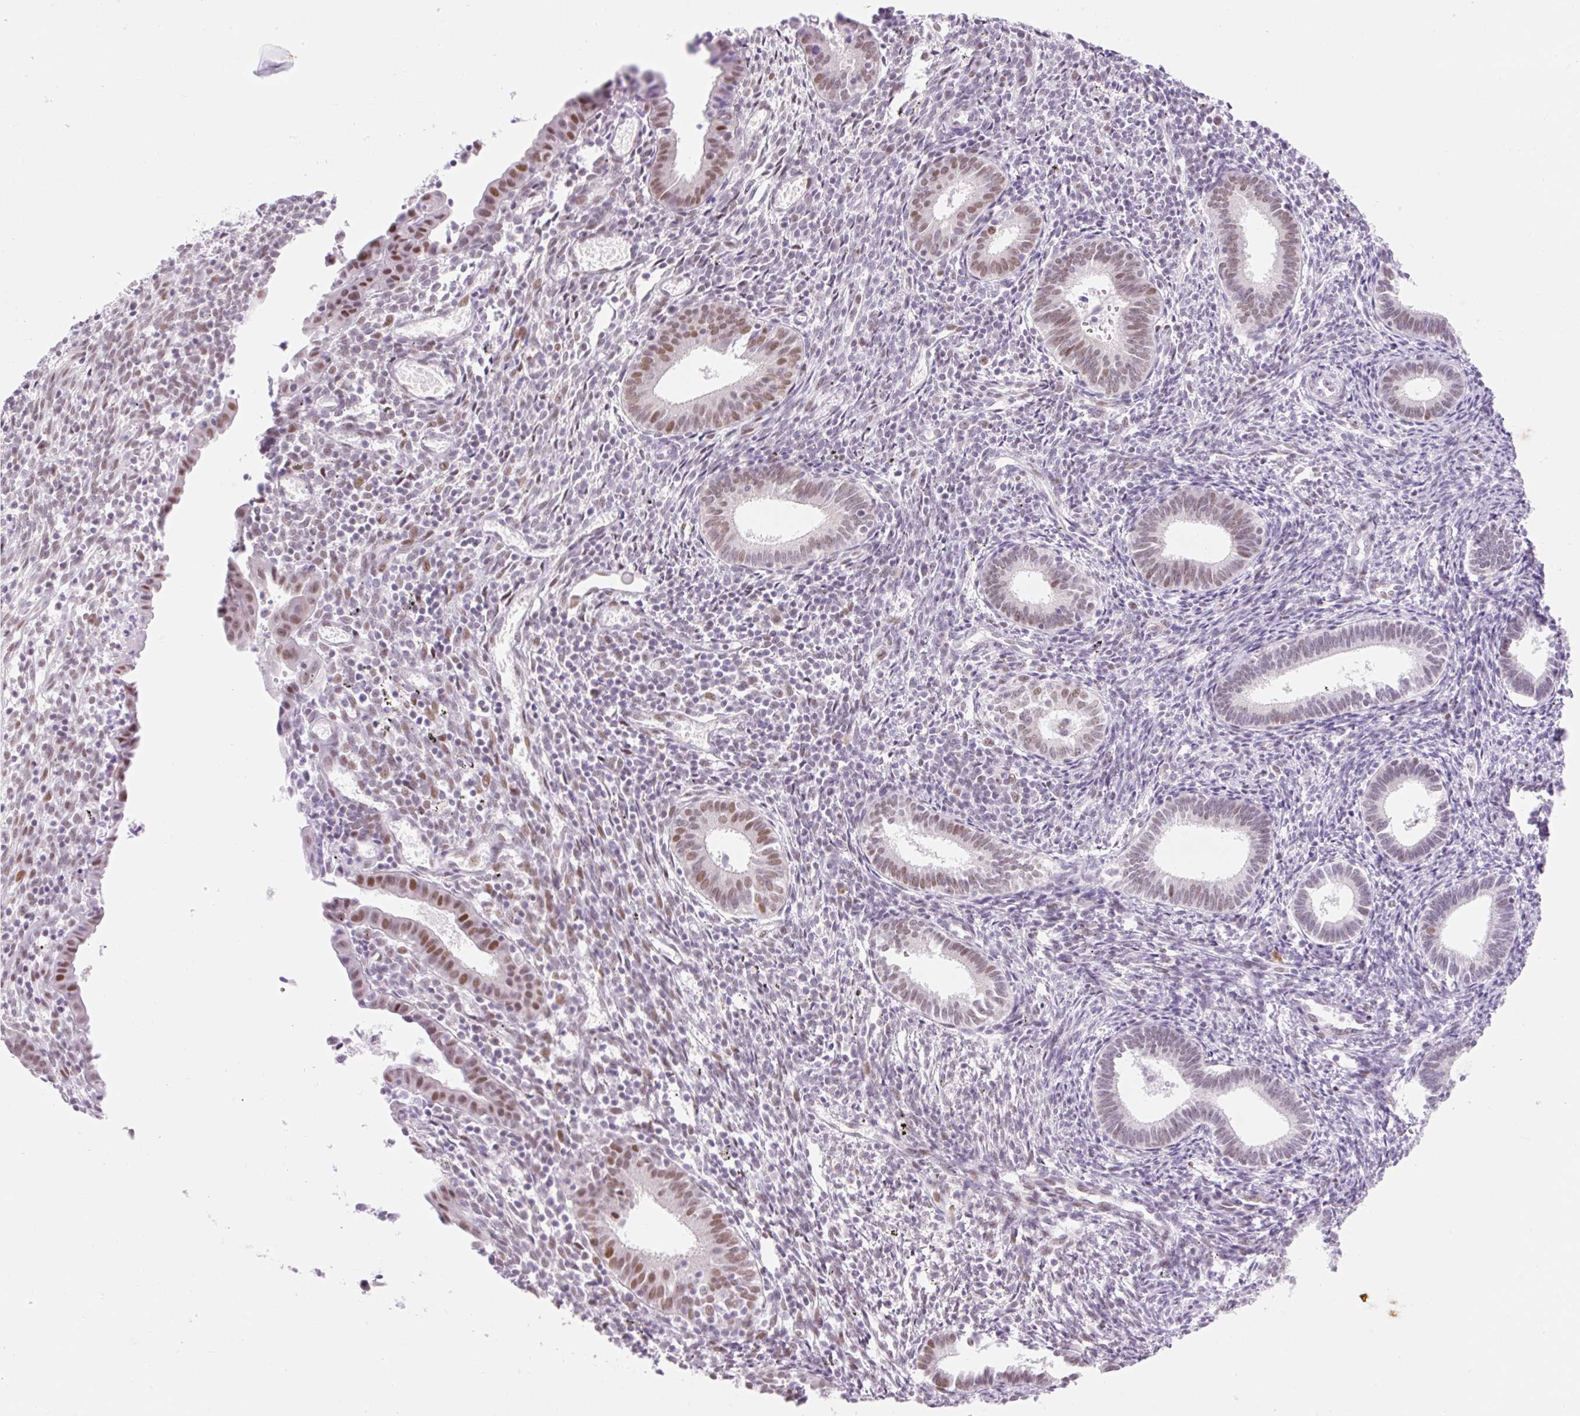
{"staining": {"intensity": "moderate", "quantity": "<25%", "location": "nuclear"}, "tissue": "endometrium", "cell_type": "Cells in endometrial stroma", "image_type": "normal", "snomed": [{"axis": "morphology", "description": "Normal tissue, NOS"}, {"axis": "topography", "description": "Endometrium"}], "caption": "Cells in endometrial stroma exhibit low levels of moderate nuclear staining in about <25% of cells in benign human endometrium.", "gene": "H2BW1", "patient": {"sex": "female", "age": 41}}